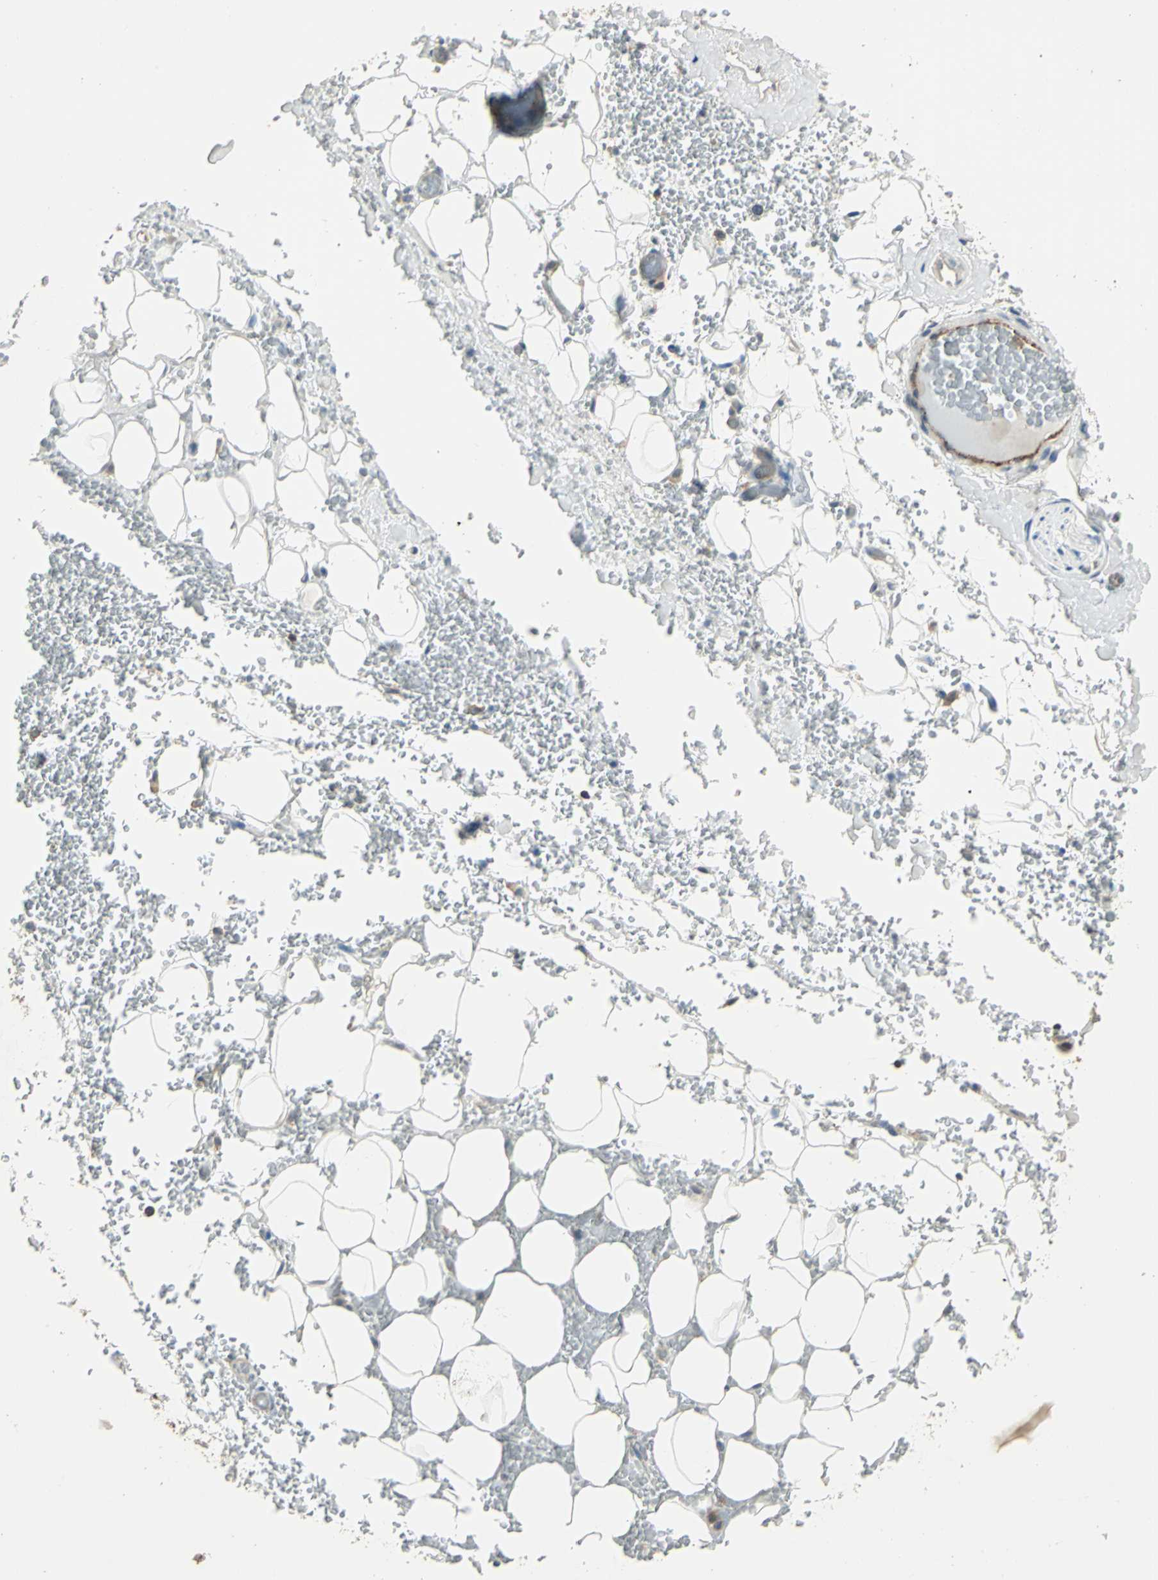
{"staining": {"intensity": "negative", "quantity": "none", "location": "none"}, "tissue": "adipose tissue", "cell_type": "Adipocytes", "image_type": "normal", "snomed": [{"axis": "morphology", "description": "Normal tissue, NOS"}, {"axis": "morphology", "description": "Inflammation, NOS"}, {"axis": "topography", "description": "Breast"}], "caption": "This histopathology image is of normal adipose tissue stained with IHC to label a protein in brown with the nuclei are counter-stained blue. There is no staining in adipocytes.", "gene": "RAPGEF1", "patient": {"sex": "female", "age": 65}}